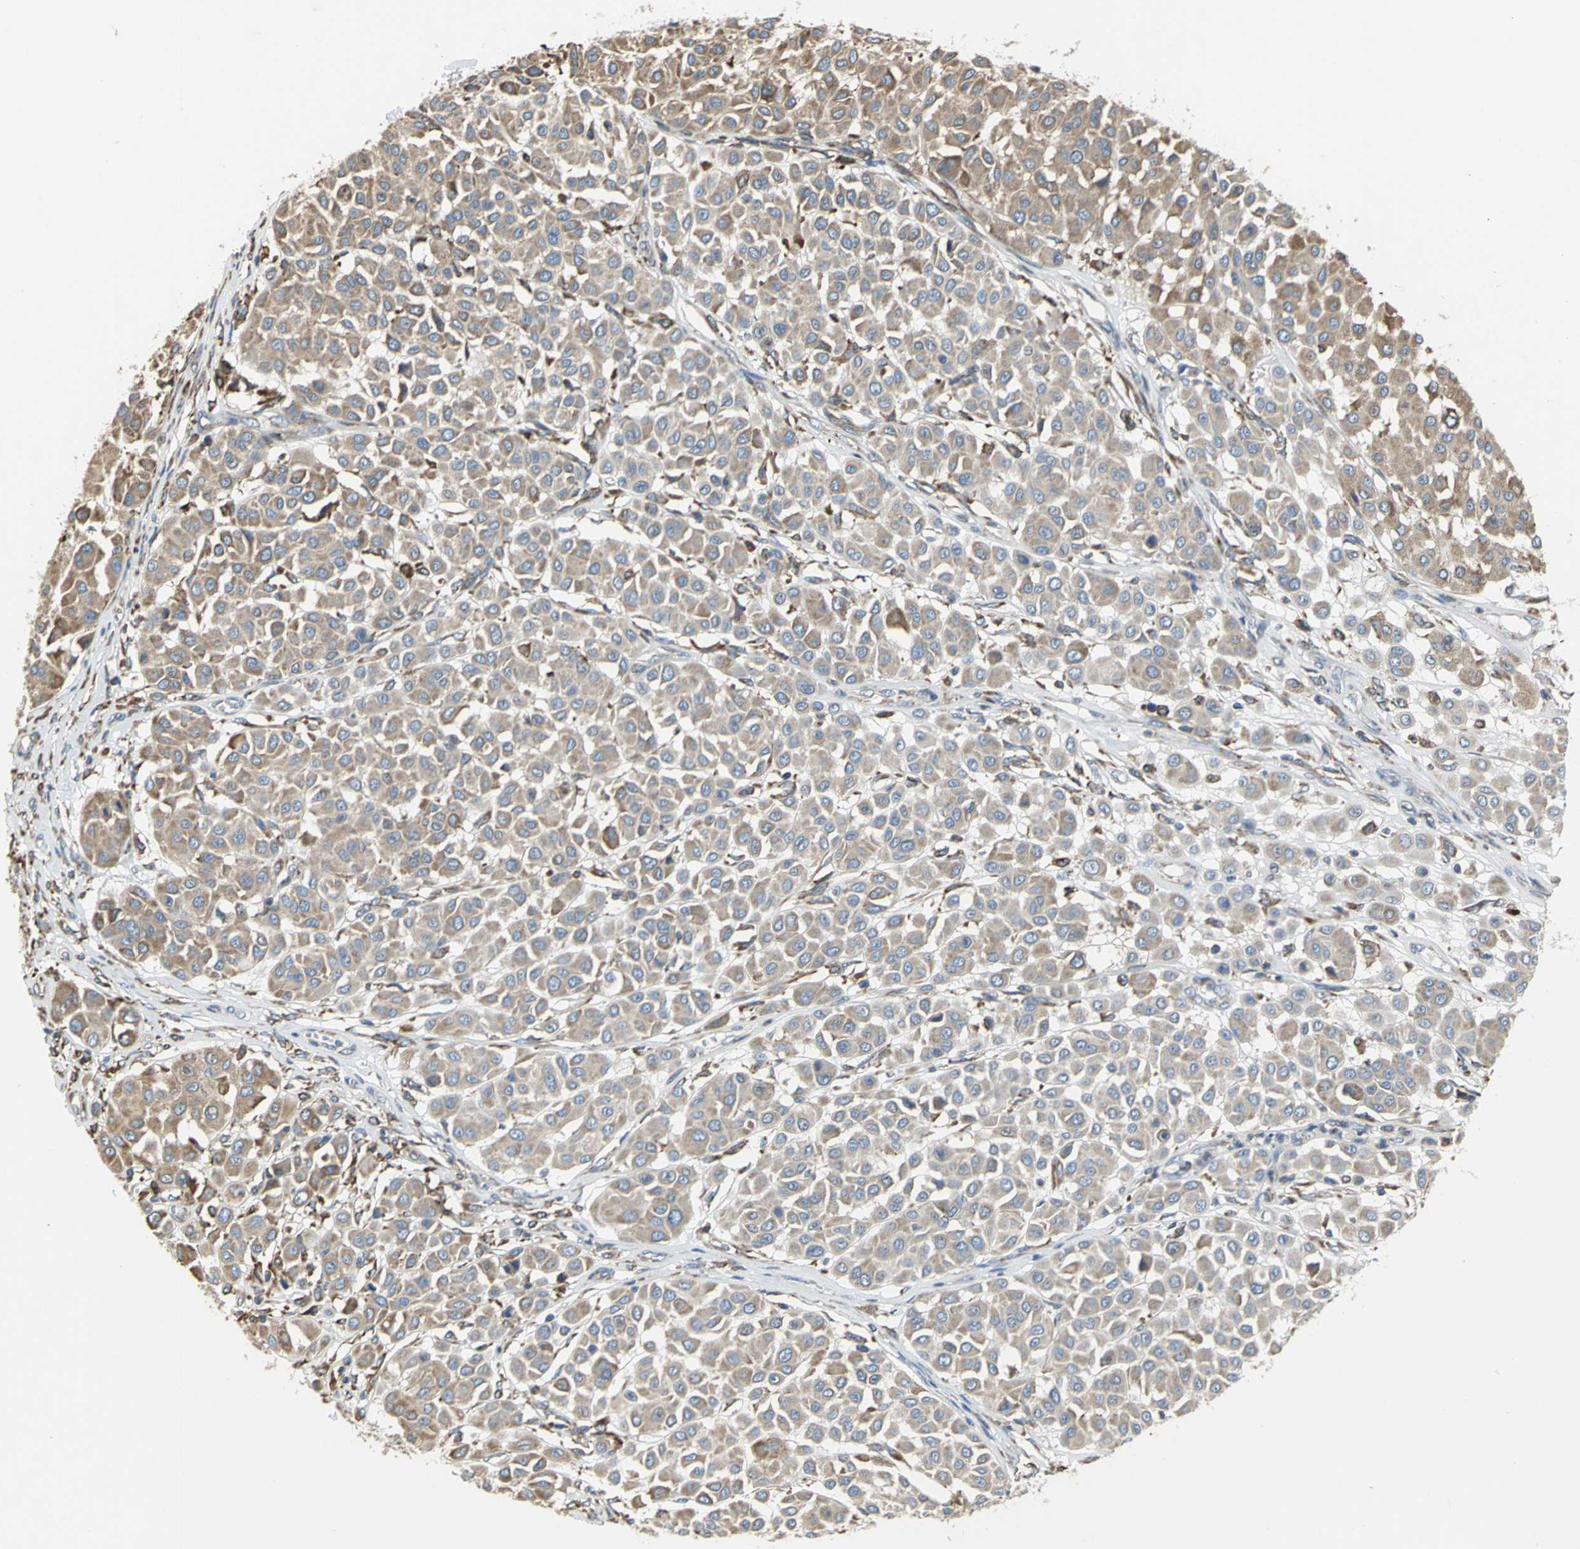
{"staining": {"intensity": "moderate", "quantity": ">75%", "location": "cytoplasmic/membranous"}, "tissue": "melanoma", "cell_type": "Tumor cells", "image_type": "cancer", "snomed": [{"axis": "morphology", "description": "Malignant melanoma, Metastatic site"}, {"axis": "topography", "description": "Soft tissue"}], "caption": "The histopathology image displays staining of melanoma, revealing moderate cytoplasmic/membranous protein positivity (brown color) within tumor cells.", "gene": "SDF2L1", "patient": {"sex": "male", "age": 41}}